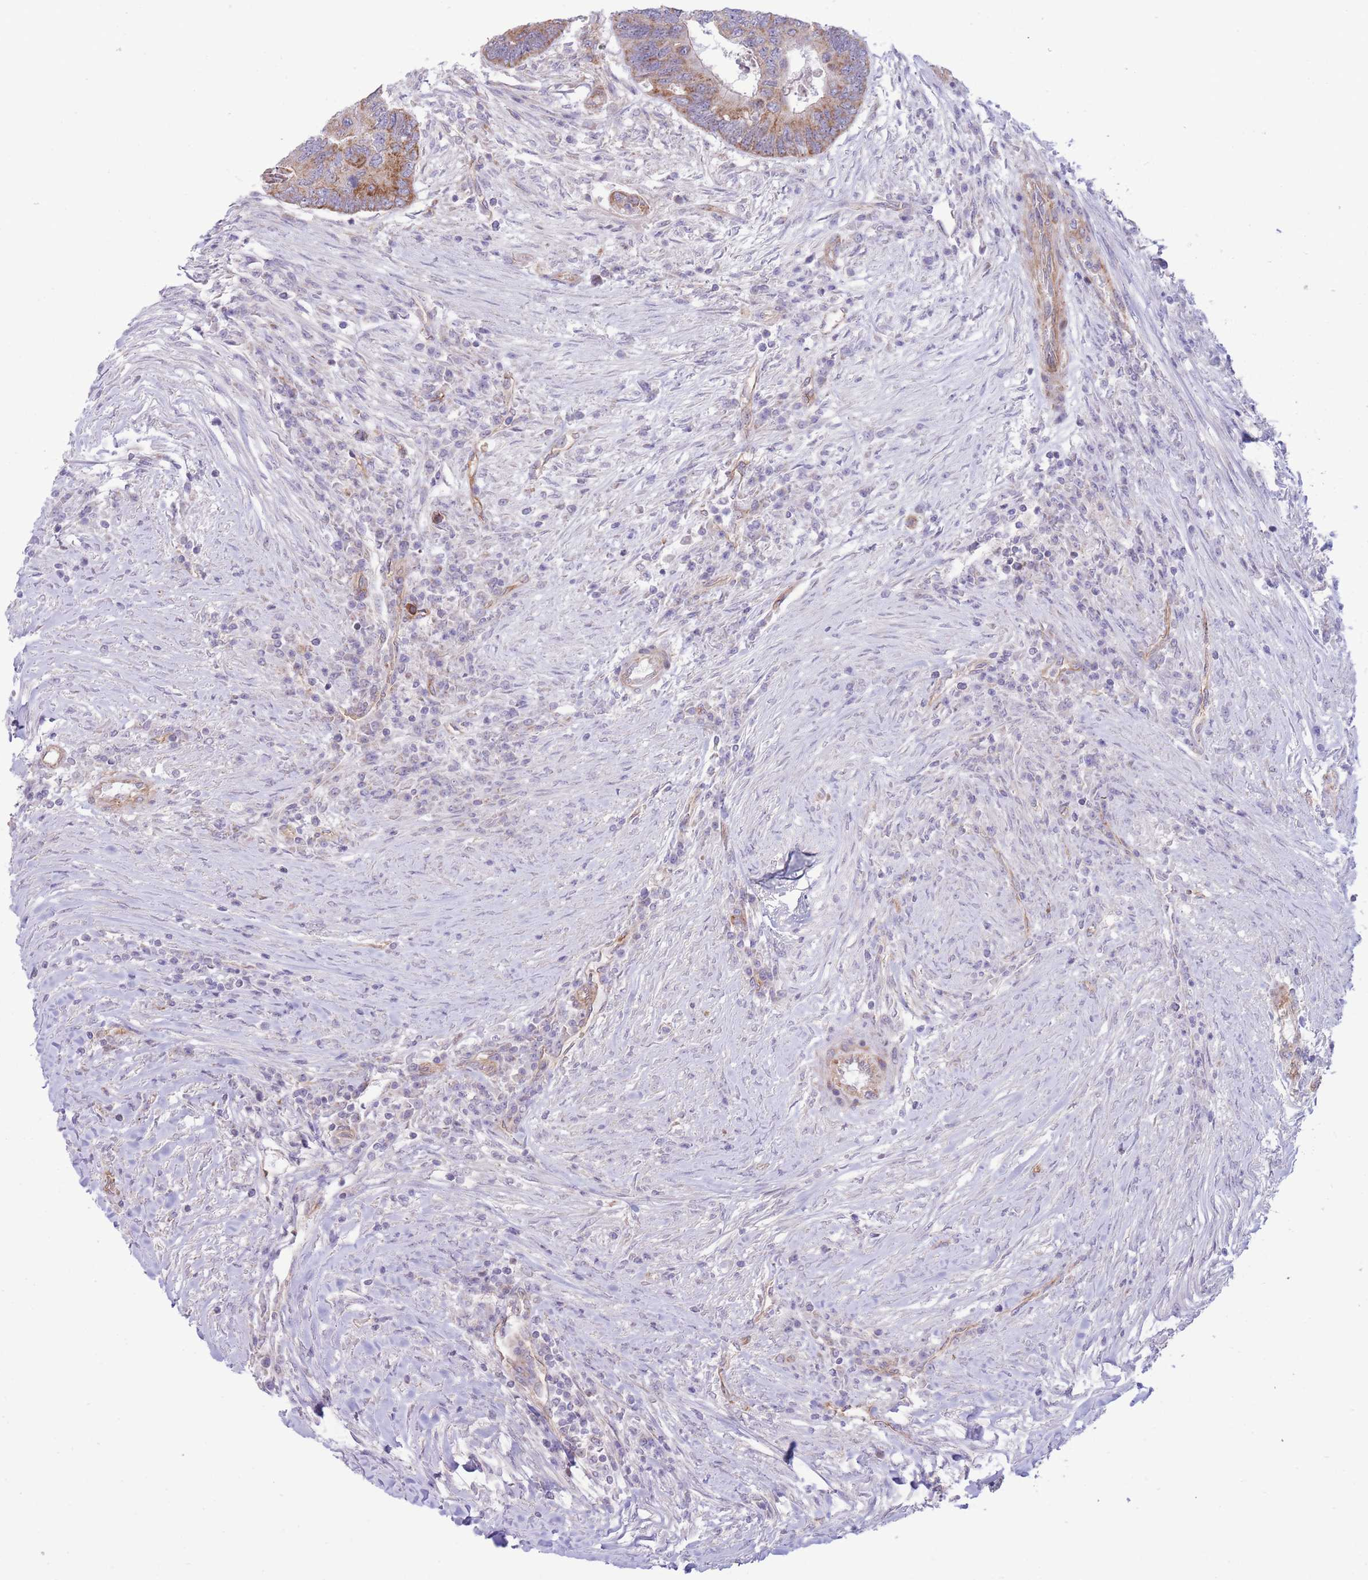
{"staining": {"intensity": "moderate", "quantity": "25%-75%", "location": "cytoplasmic/membranous"}, "tissue": "colorectal cancer", "cell_type": "Tumor cells", "image_type": "cancer", "snomed": [{"axis": "morphology", "description": "Adenocarcinoma, NOS"}, {"axis": "topography", "description": "Colon"}], "caption": "High-power microscopy captured an immunohistochemistry (IHC) image of colorectal cancer (adenocarcinoma), revealing moderate cytoplasmic/membranous positivity in approximately 25%-75% of tumor cells. Immunohistochemistry stains the protein in brown and the nuclei are stained blue.", "gene": "MRPS31", "patient": {"sex": "female", "age": 67}}